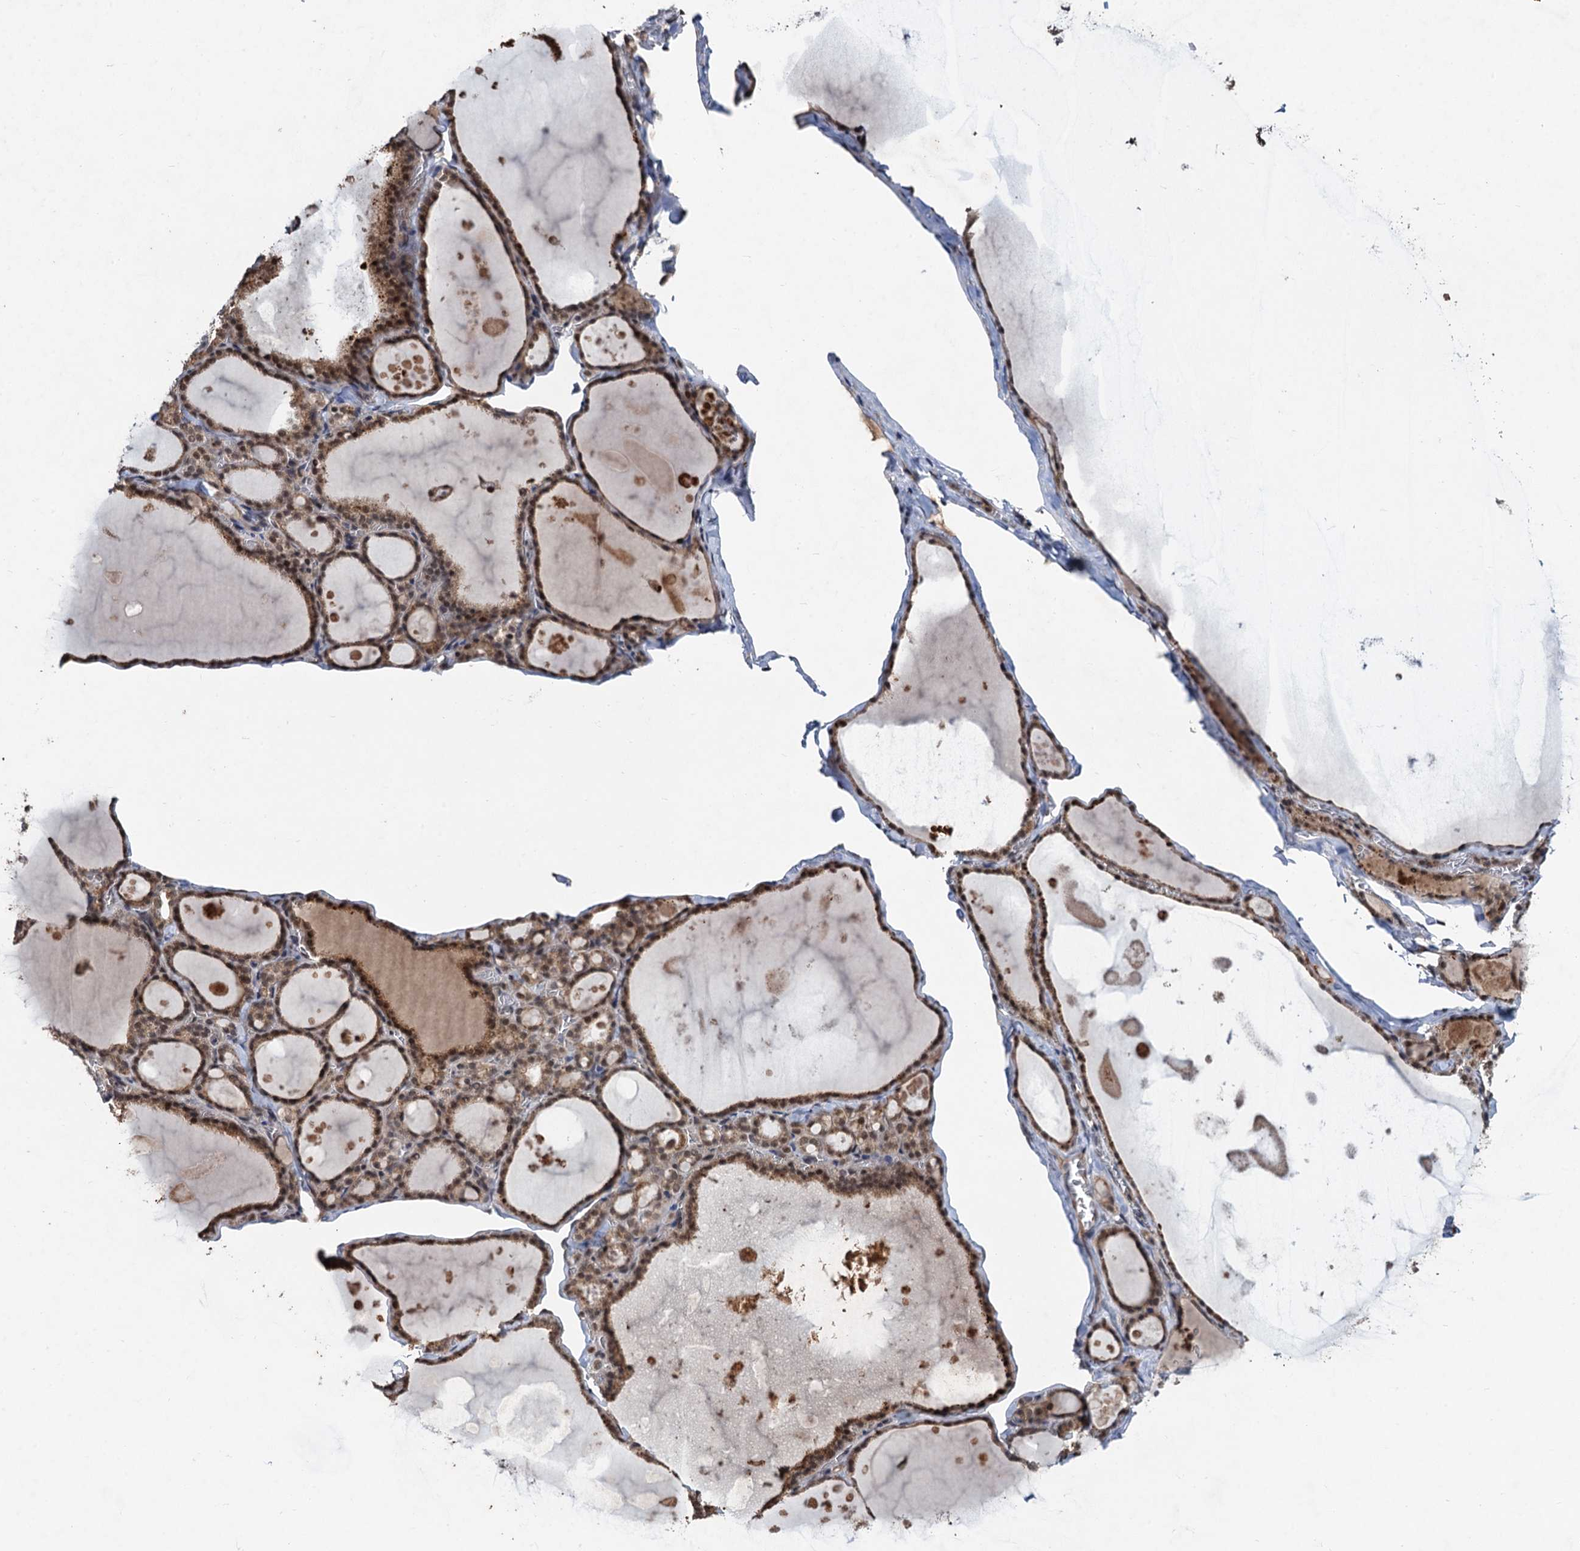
{"staining": {"intensity": "moderate", "quantity": ">75%", "location": "cytoplasmic/membranous,nuclear"}, "tissue": "thyroid gland", "cell_type": "Glandular cells", "image_type": "normal", "snomed": [{"axis": "morphology", "description": "Normal tissue, NOS"}, {"axis": "topography", "description": "Thyroid gland"}], "caption": "Immunohistochemistry (IHC) of unremarkable human thyroid gland demonstrates medium levels of moderate cytoplasmic/membranous,nuclear positivity in about >75% of glandular cells.", "gene": "REP15", "patient": {"sex": "male", "age": 56}}